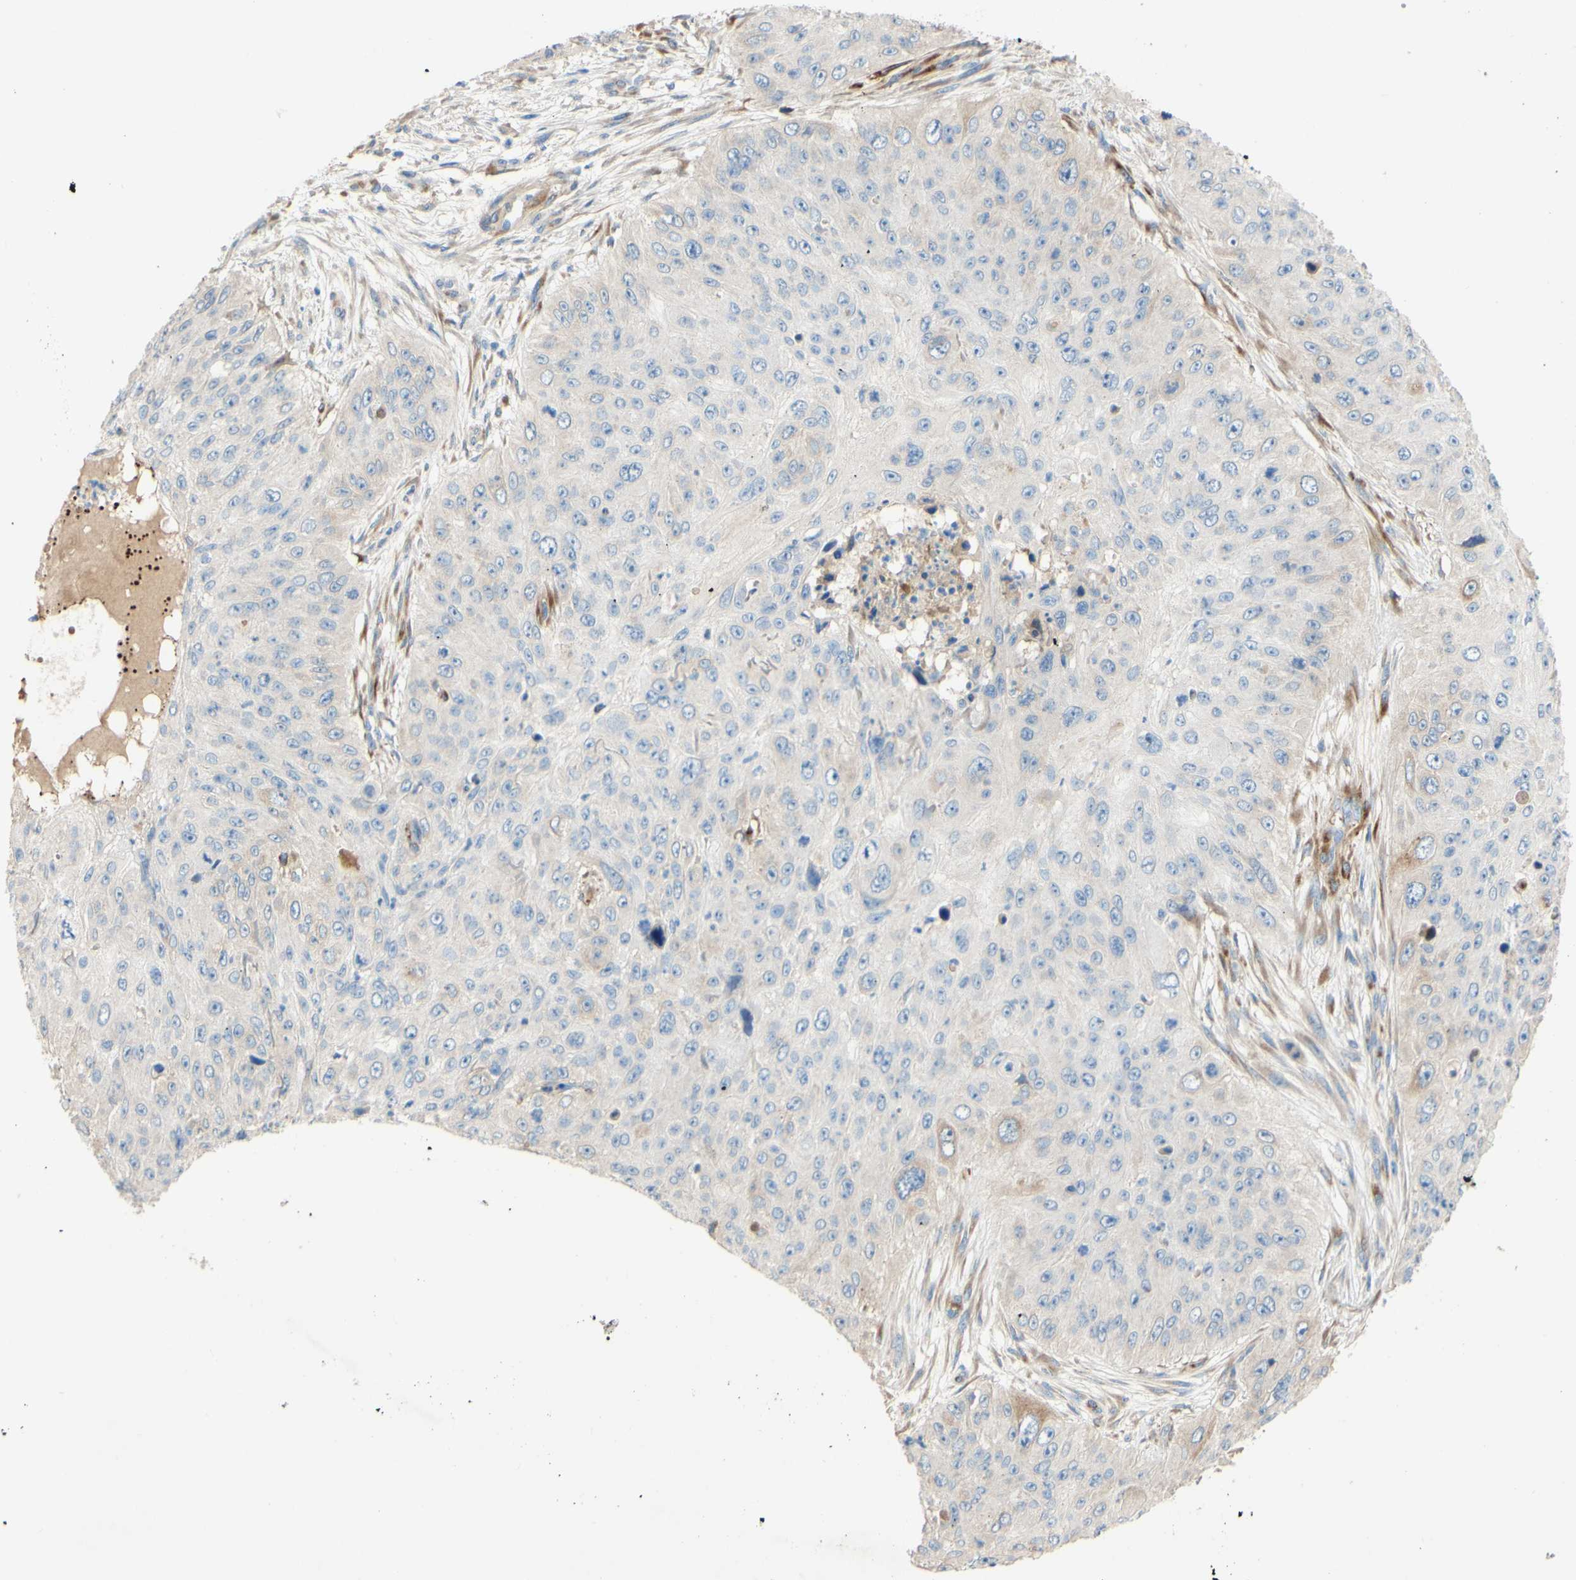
{"staining": {"intensity": "negative", "quantity": "none", "location": "none"}, "tissue": "skin cancer", "cell_type": "Tumor cells", "image_type": "cancer", "snomed": [{"axis": "morphology", "description": "Squamous cell carcinoma, NOS"}, {"axis": "topography", "description": "Skin"}], "caption": "This is an immunohistochemistry histopathology image of human skin cancer. There is no positivity in tumor cells.", "gene": "DKK3", "patient": {"sex": "female", "age": 80}}